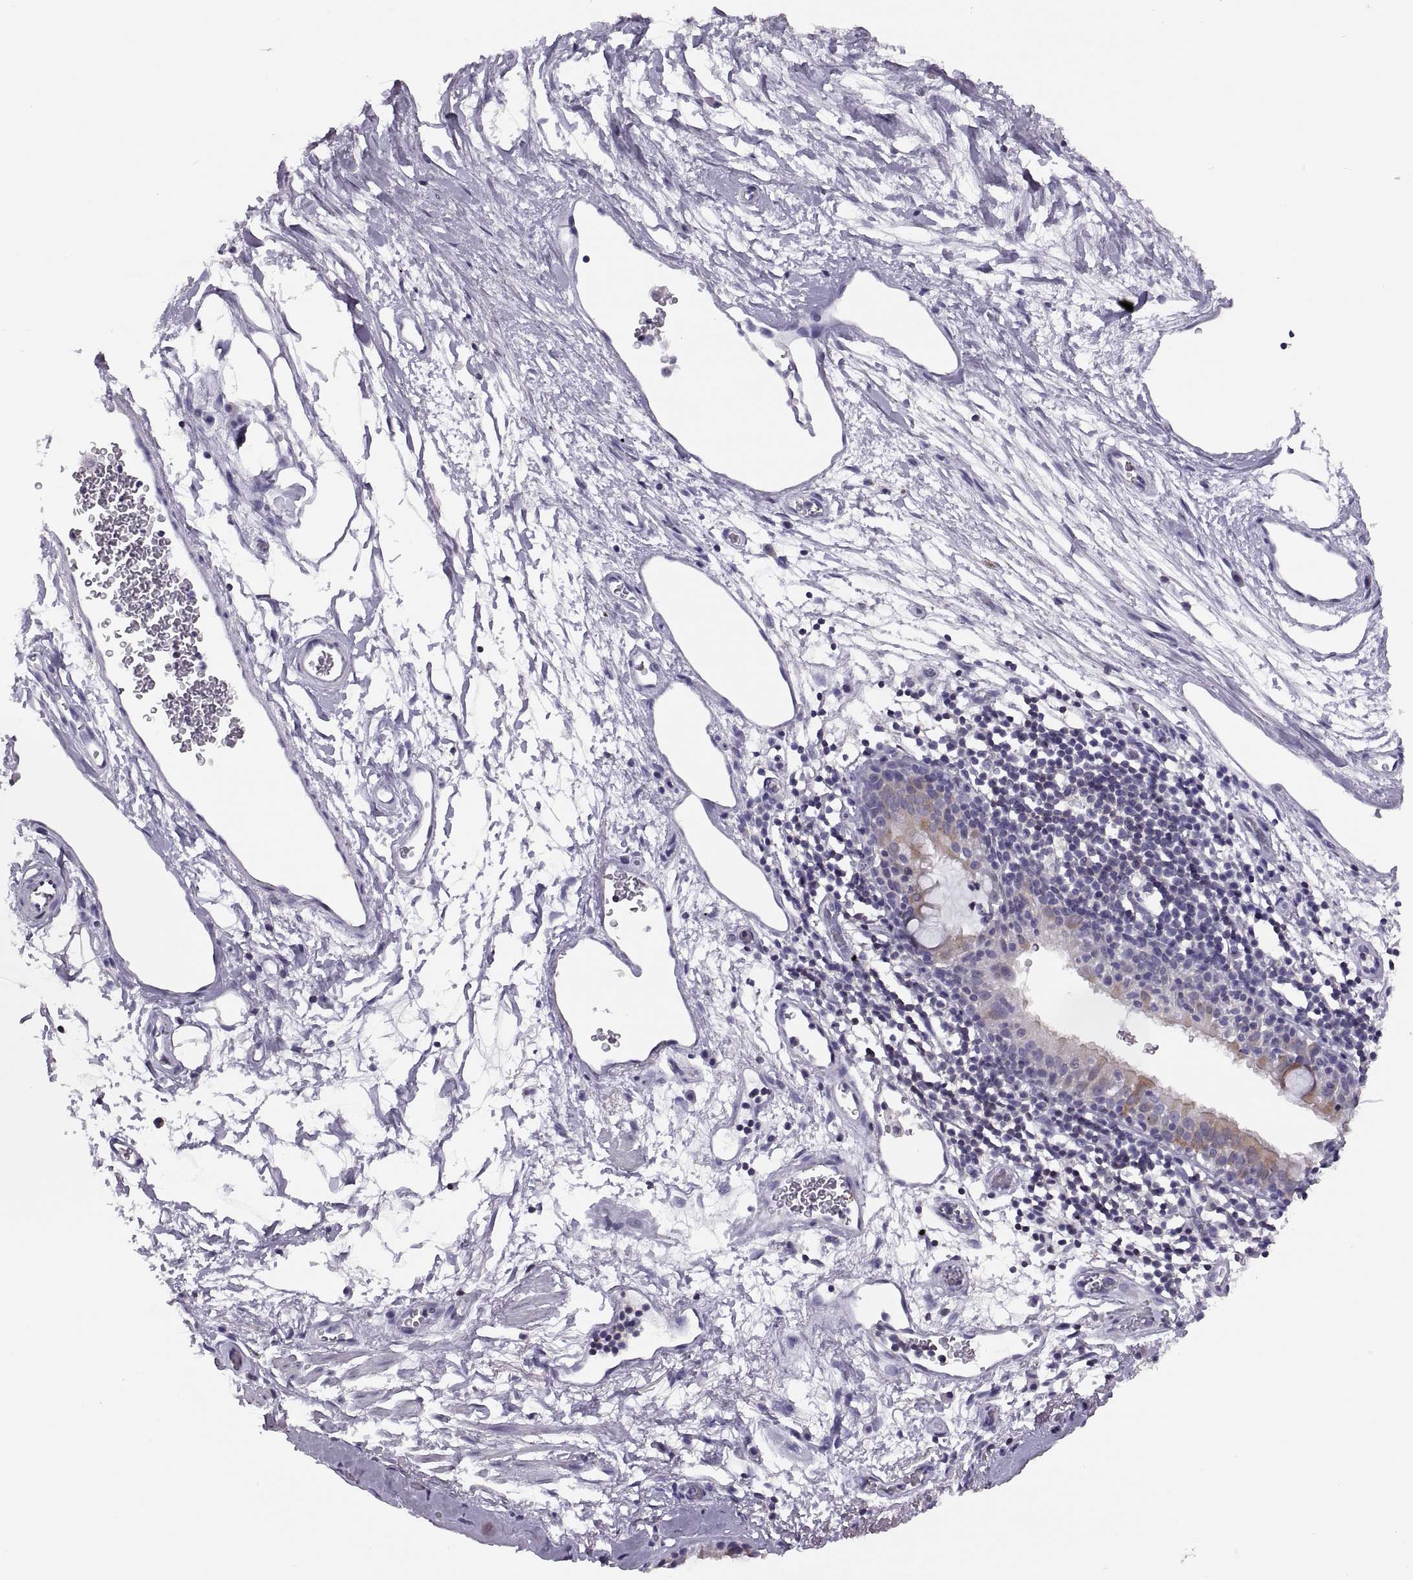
{"staining": {"intensity": "weak", "quantity": "25%-75%", "location": "cytoplasmic/membranous"}, "tissue": "bronchus", "cell_type": "Respiratory epithelial cells", "image_type": "normal", "snomed": [{"axis": "morphology", "description": "Normal tissue, NOS"}, {"axis": "topography", "description": "Cartilage tissue"}, {"axis": "topography", "description": "Bronchus"}], "caption": "IHC histopathology image of unremarkable bronchus stained for a protein (brown), which demonstrates low levels of weak cytoplasmic/membranous positivity in approximately 25%-75% of respiratory epithelial cells.", "gene": "TTC21A", "patient": {"sex": "male", "age": 58}}